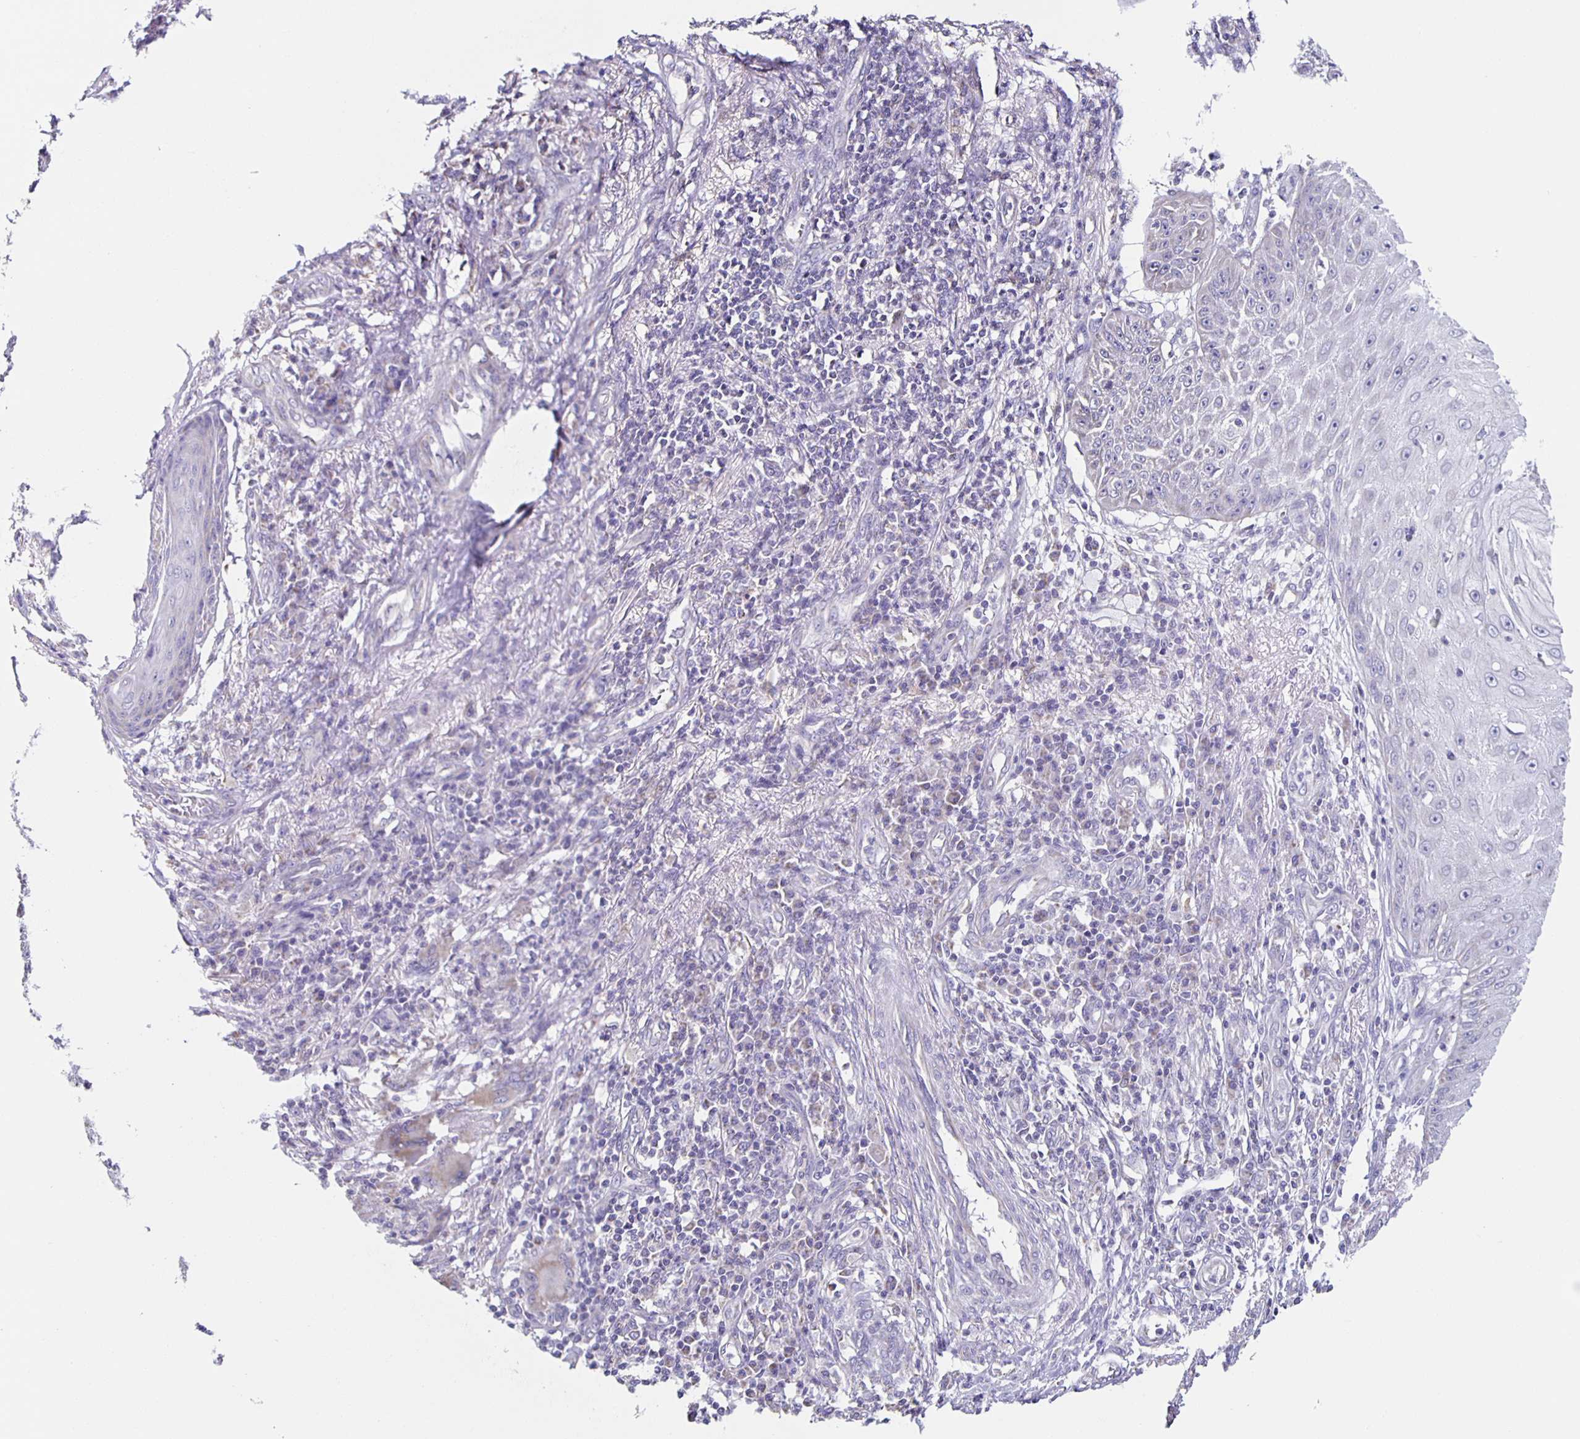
{"staining": {"intensity": "negative", "quantity": "none", "location": "none"}, "tissue": "skin cancer", "cell_type": "Tumor cells", "image_type": "cancer", "snomed": [{"axis": "morphology", "description": "Squamous cell carcinoma, NOS"}, {"axis": "topography", "description": "Skin"}], "caption": "There is no significant staining in tumor cells of skin squamous cell carcinoma. The staining is performed using DAB brown chromogen with nuclei counter-stained in using hematoxylin.", "gene": "TPPP", "patient": {"sex": "male", "age": 70}}